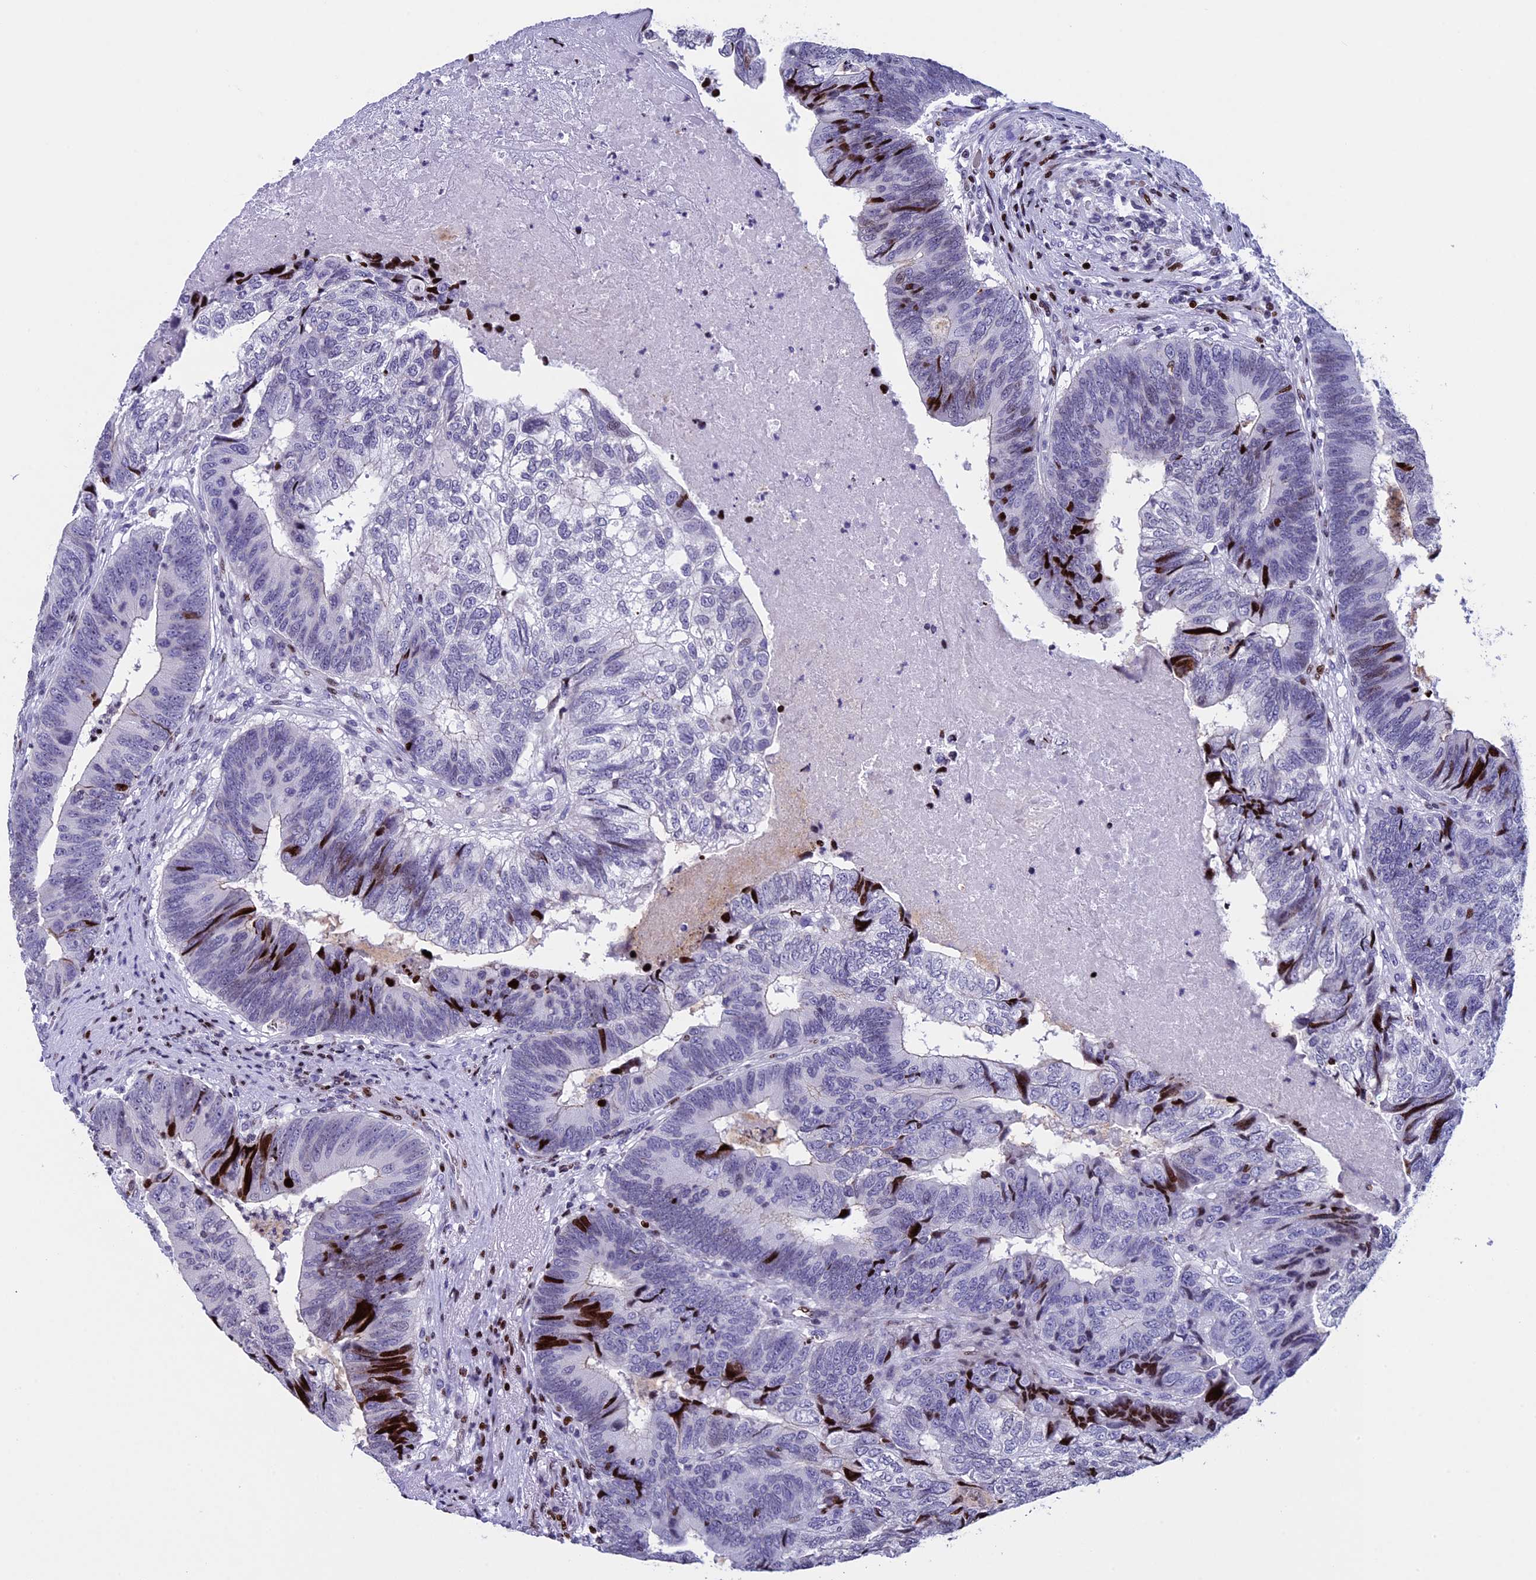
{"staining": {"intensity": "strong", "quantity": "<25%", "location": "nuclear"}, "tissue": "colorectal cancer", "cell_type": "Tumor cells", "image_type": "cancer", "snomed": [{"axis": "morphology", "description": "Adenocarcinoma, NOS"}, {"axis": "topography", "description": "Colon"}], "caption": "This micrograph displays adenocarcinoma (colorectal) stained with IHC to label a protein in brown. The nuclear of tumor cells show strong positivity for the protein. Nuclei are counter-stained blue.", "gene": "BTBD3", "patient": {"sex": "female", "age": 67}}